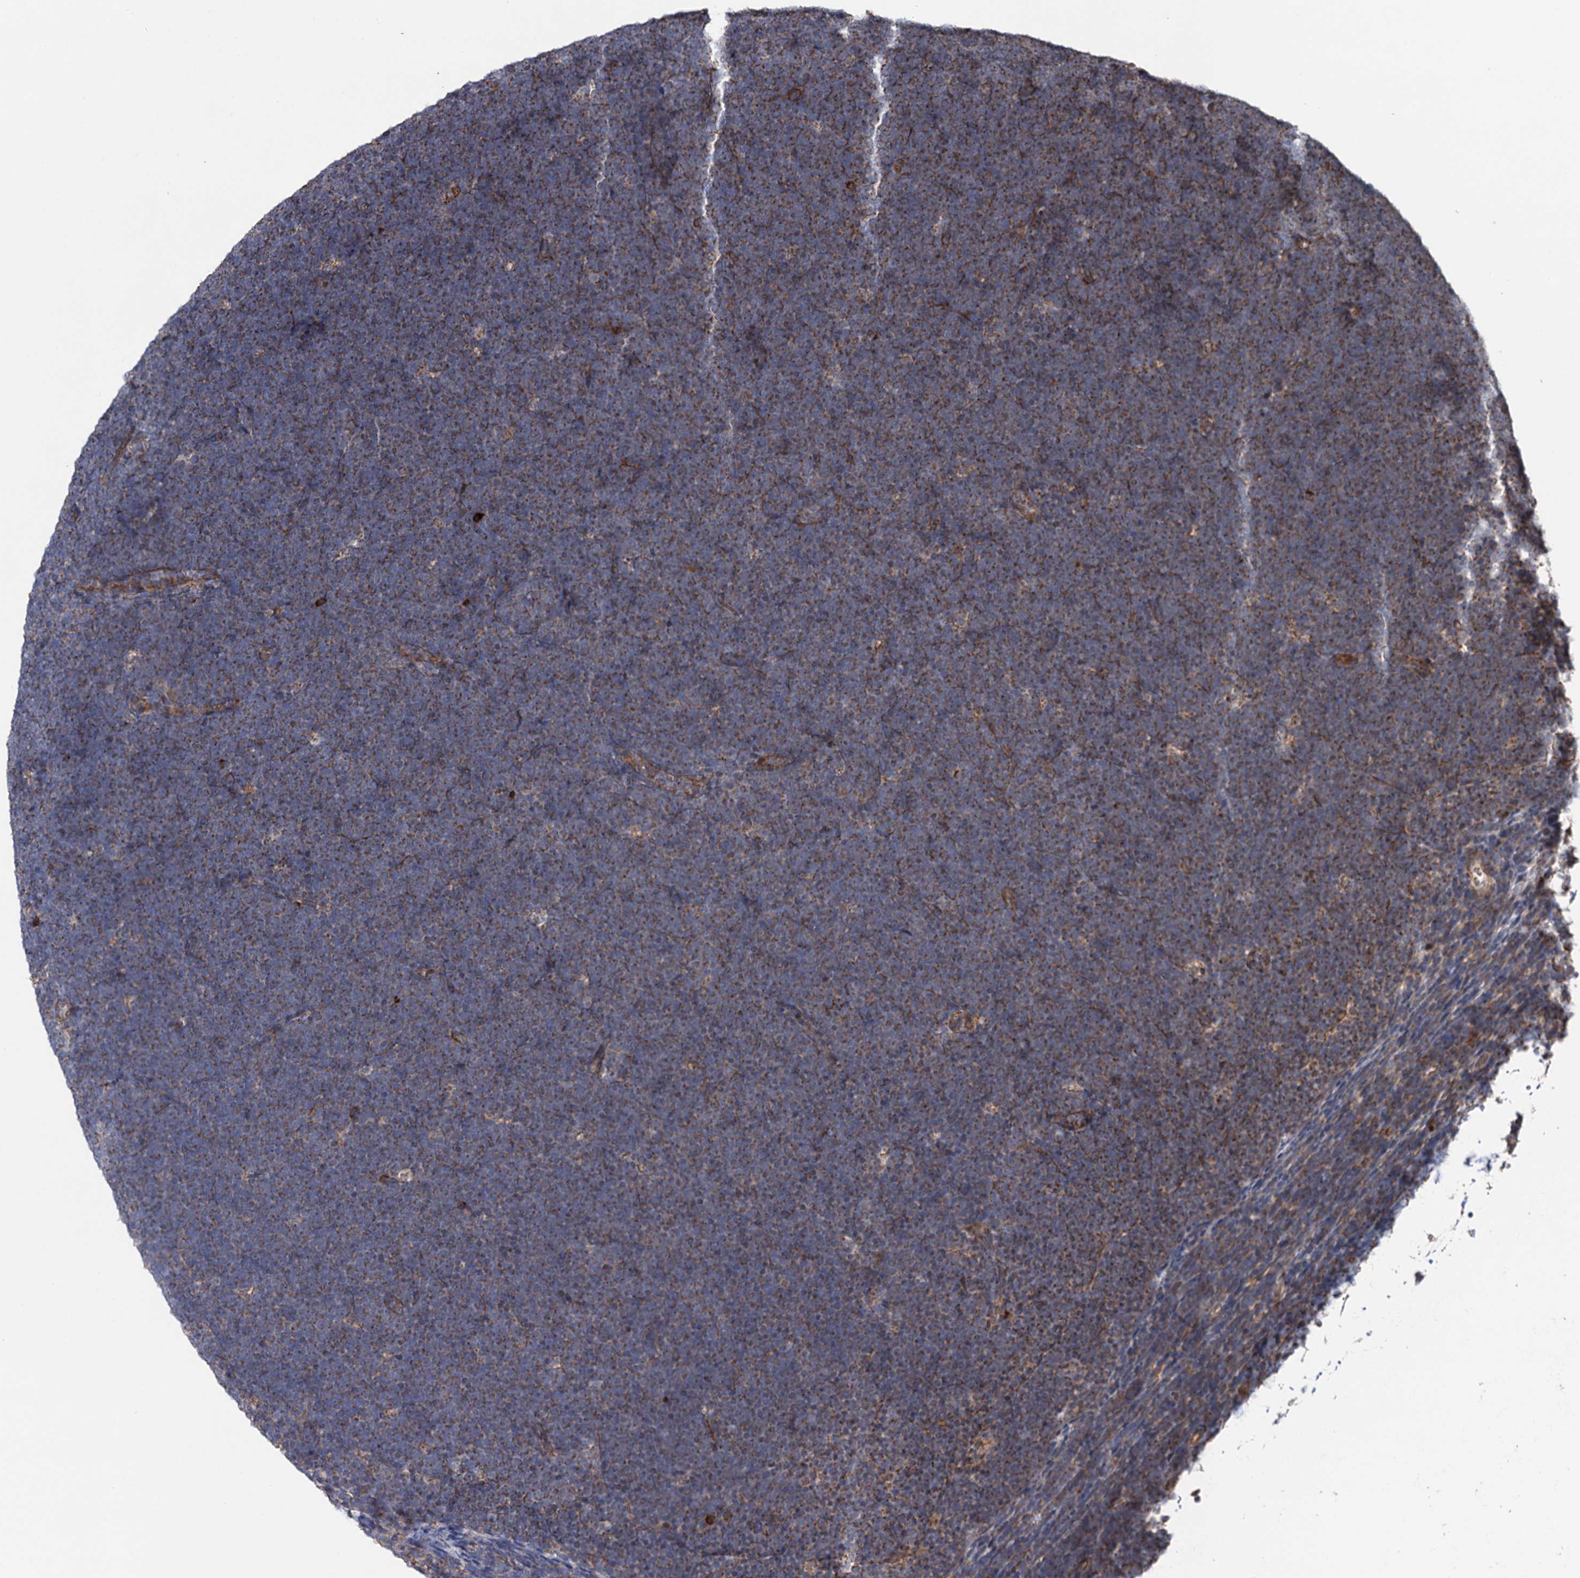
{"staining": {"intensity": "moderate", "quantity": "25%-75%", "location": "cytoplasmic/membranous"}, "tissue": "lymphoma", "cell_type": "Tumor cells", "image_type": "cancer", "snomed": [{"axis": "morphology", "description": "Malignant lymphoma, non-Hodgkin's type, High grade"}, {"axis": "topography", "description": "Lymph node"}], "caption": "Immunohistochemical staining of lymphoma exhibits medium levels of moderate cytoplasmic/membranous expression in about 25%-75% of tumor cells. (brown staining indicates protein expression, while blue staining denotes nuclei).", "gene": "SUCLA2", "patient": {"sex": "male", "age": 13}}